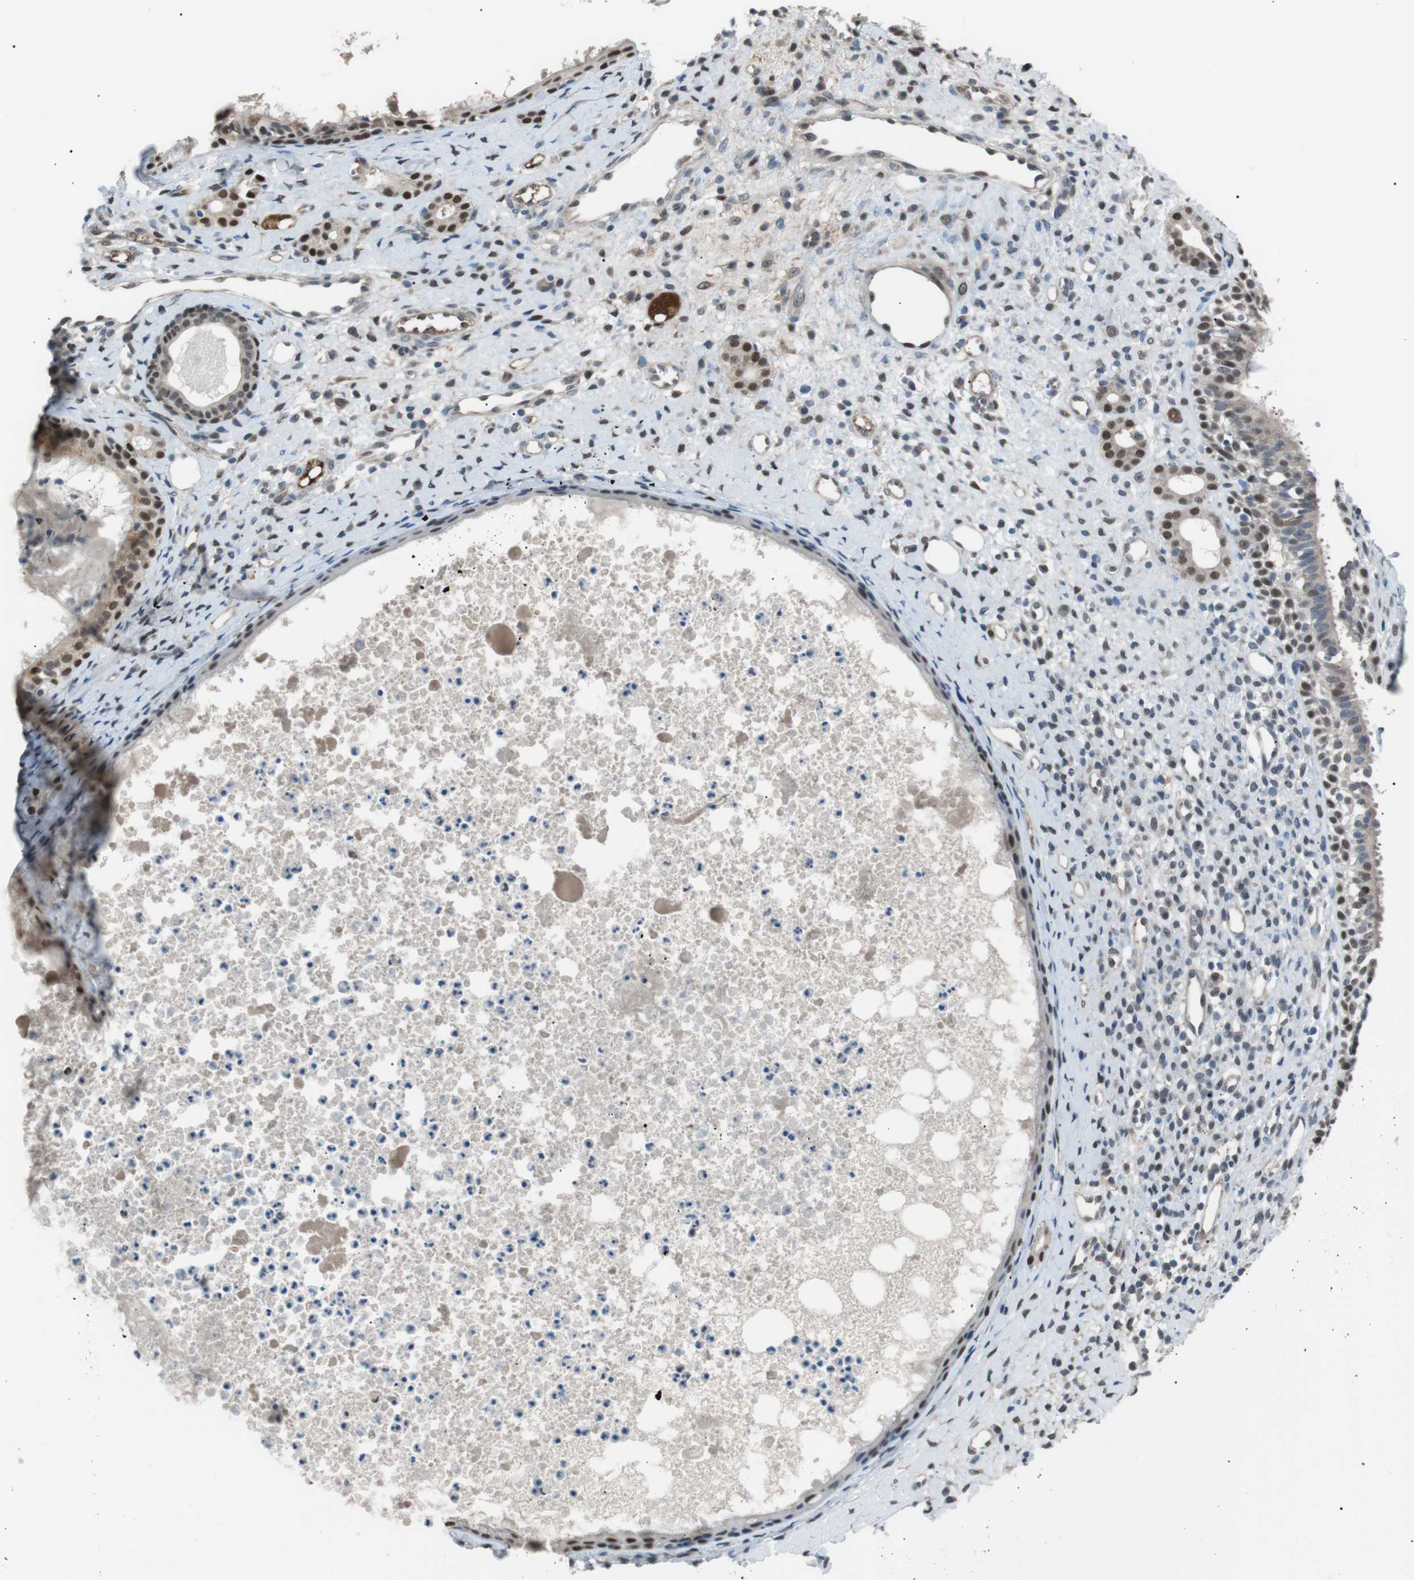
{"staining": {"intensity": "moderate", "quantity": ">75%", "location": "cytoplasmic/membranous,nuclear"}, "tissue": "nasopharynx", "cell_type": "Respiratory epithelial cells", "image_type": "normal", "snomed": [{"axis": "morphology", "description": "Normal tissue, NOS"}, {"axis": "topography", "description": "Nasopharynx"}], "caption": "Immunohistochemistry (IHC) image of benign nasopharynx: human nasopharynx stained using immunohistochemistry demonstrates medium levels of moderate protein expression localized specifically in the cytoplasmic/membranous,nuclear of respiratory epithelial cells, appearing as a cytoplasmic/membranous,nuclear brown color.", "gene": "SRPK2", "patient": {"sex": "male", "age": 22}}